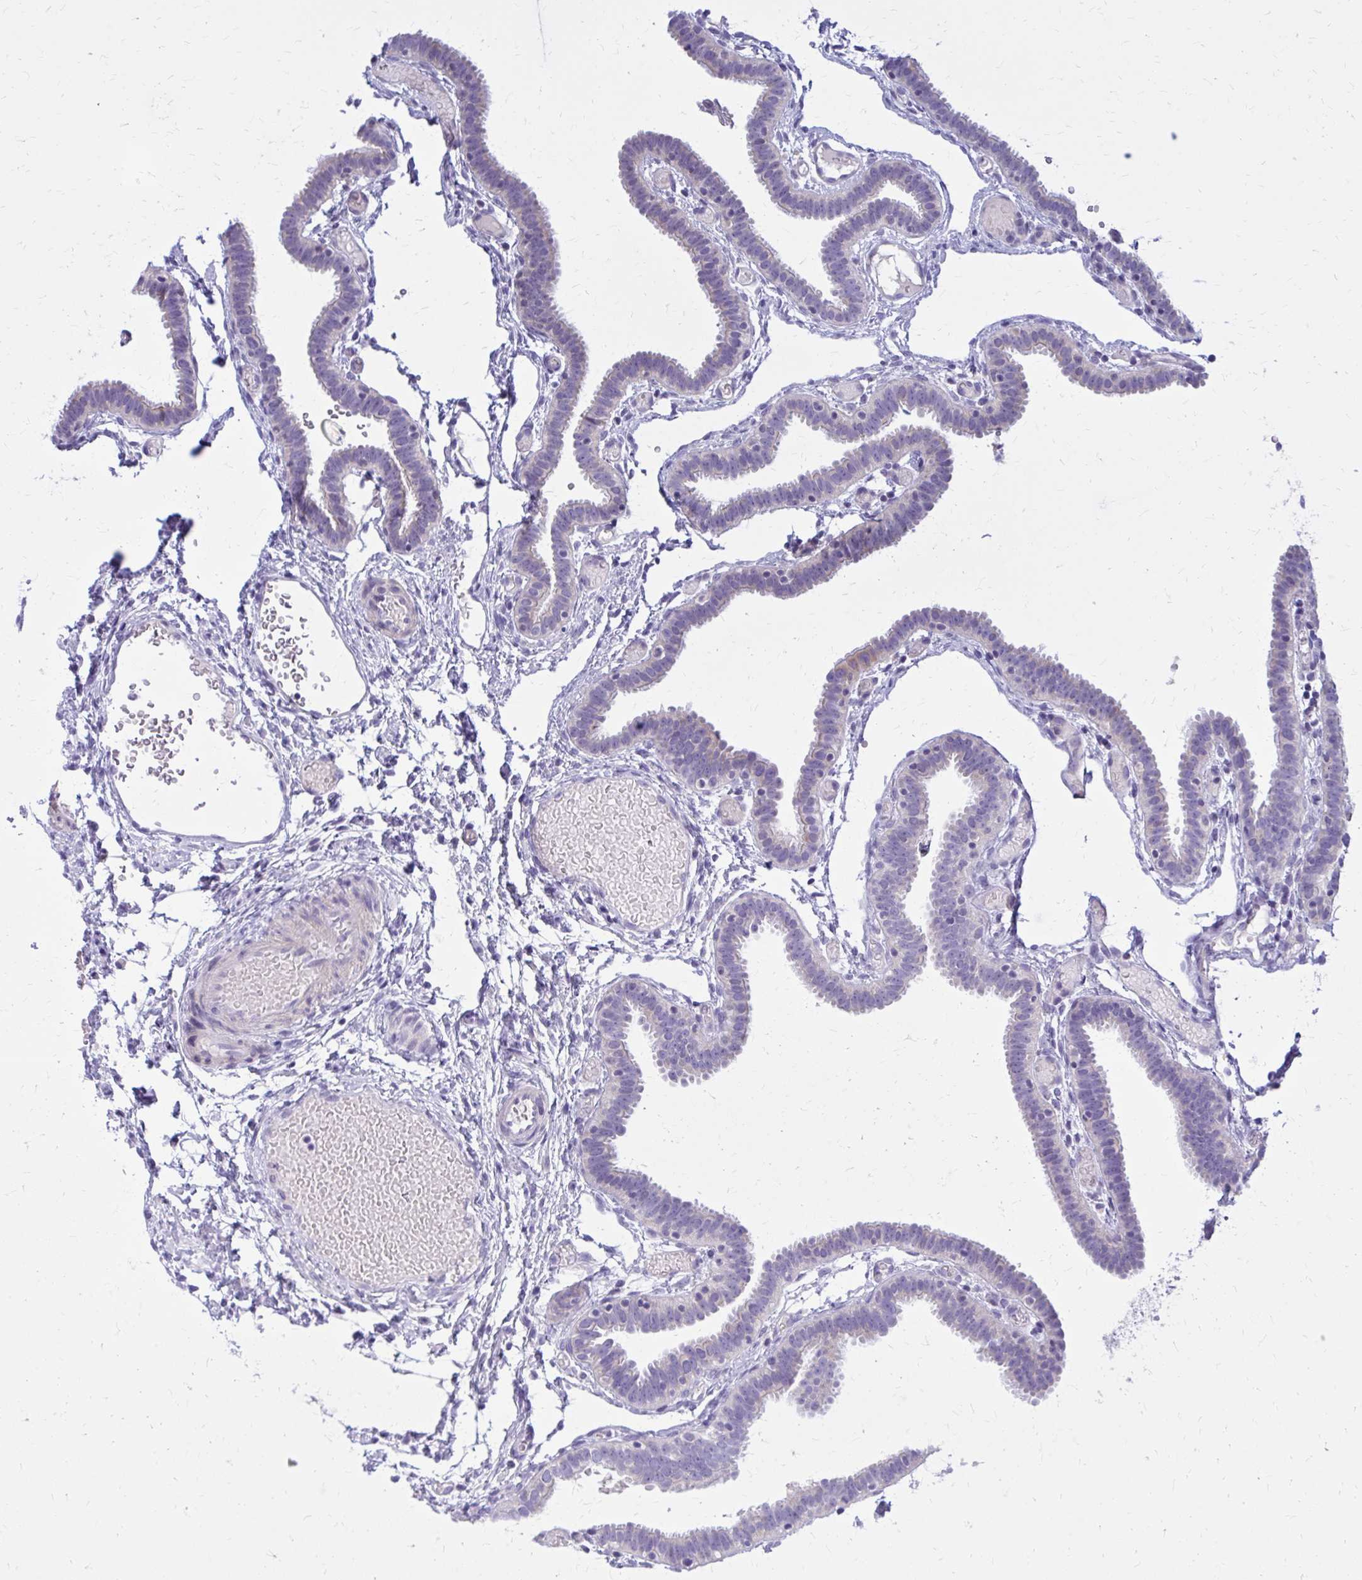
{"staining": {"intensity": "negative", "quantity": "none", "location": "none"}, "tissue": "fallopian tube", "cell_type": "Glandular cells", "image_type": "normal", "snomed": [{"axis": "morphology", "description": "Normal tissue, NOS"}, {"axis": "topography", "description": "Fallopian tube"}], "caption": "Glandular cells show no significant positivity in benign fallopian tube. (DAB IHC visualized using brightfield microscopy, high magnification).", "gene": "DBI", "patient": {"sex": "female", "age": 37}}